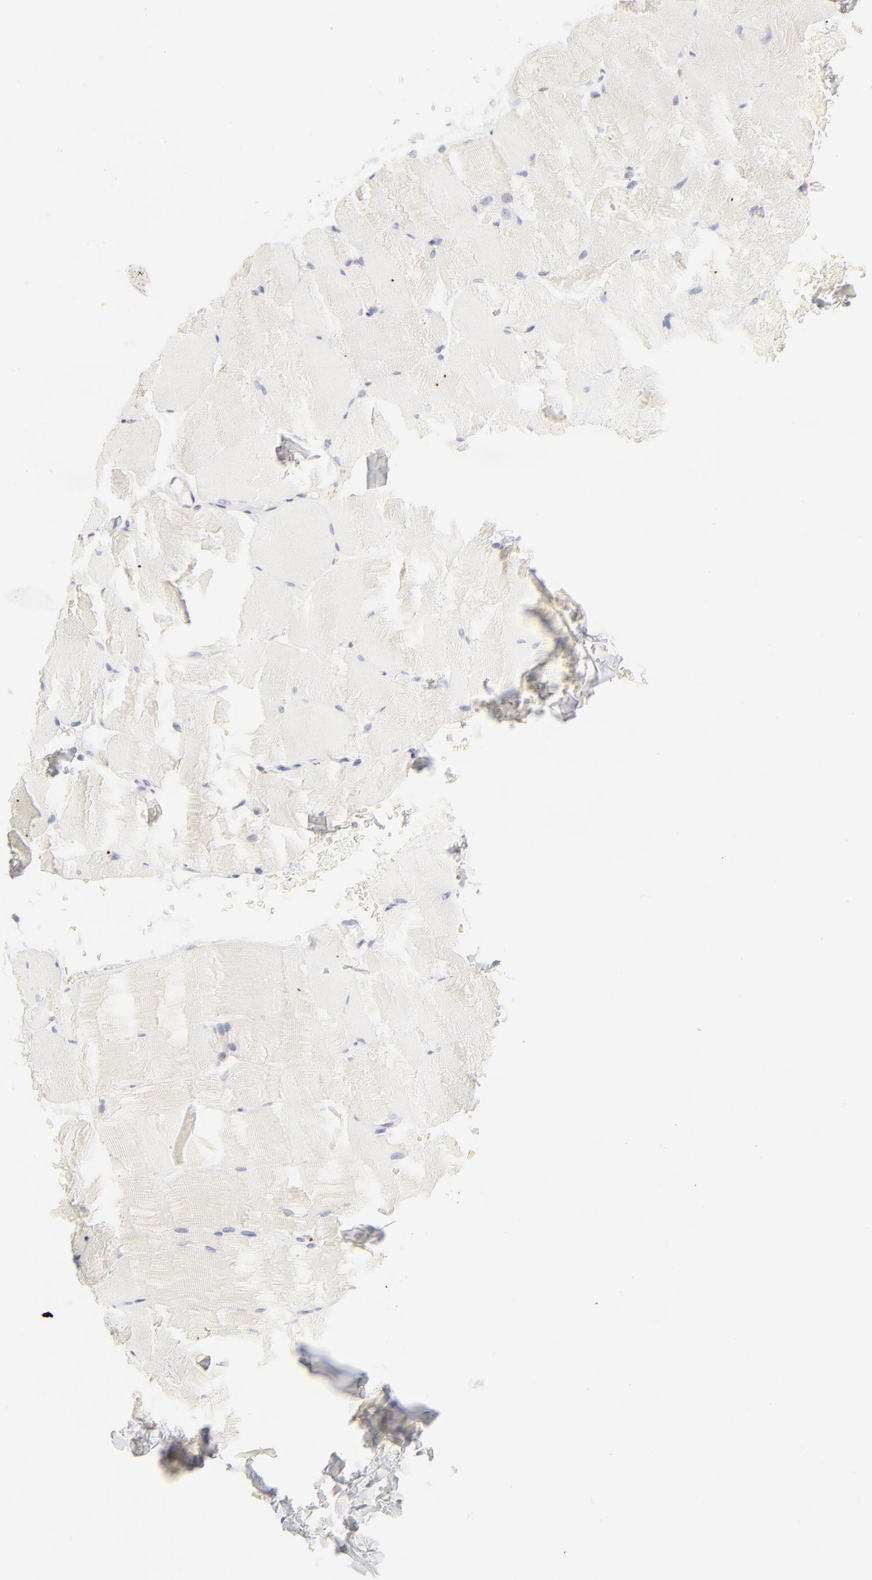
{"staining": {"intensity": "weak", "quantity": "25%-75%", "location": "cytoplasmic/membranous"}, "tissue": "skeletal muscle", "cell_type": "Myocytes", "image_type": "normal", "snomed": [{"axis": "morphology", "description": "Normal tissue, NOS"}, {"axis": "topography", "description": "Skeletal muscle"}], "caption": "High-magnification brightfield microscopy of normal skeletal muscle stained with DAB (3,3'-diaminobenzidine) (brown) and counterstained with hematoxylin (blue). myocytes exhibit weak cytoplasmic/membranous staining is seen in about25%-75% of cells. (DAB (3,3'-diaminobenzidine) = brown stain, brightfield microscopy at high magnification).", "gene": "NKX2", "patient": {"sex": "female", "age": 37}}